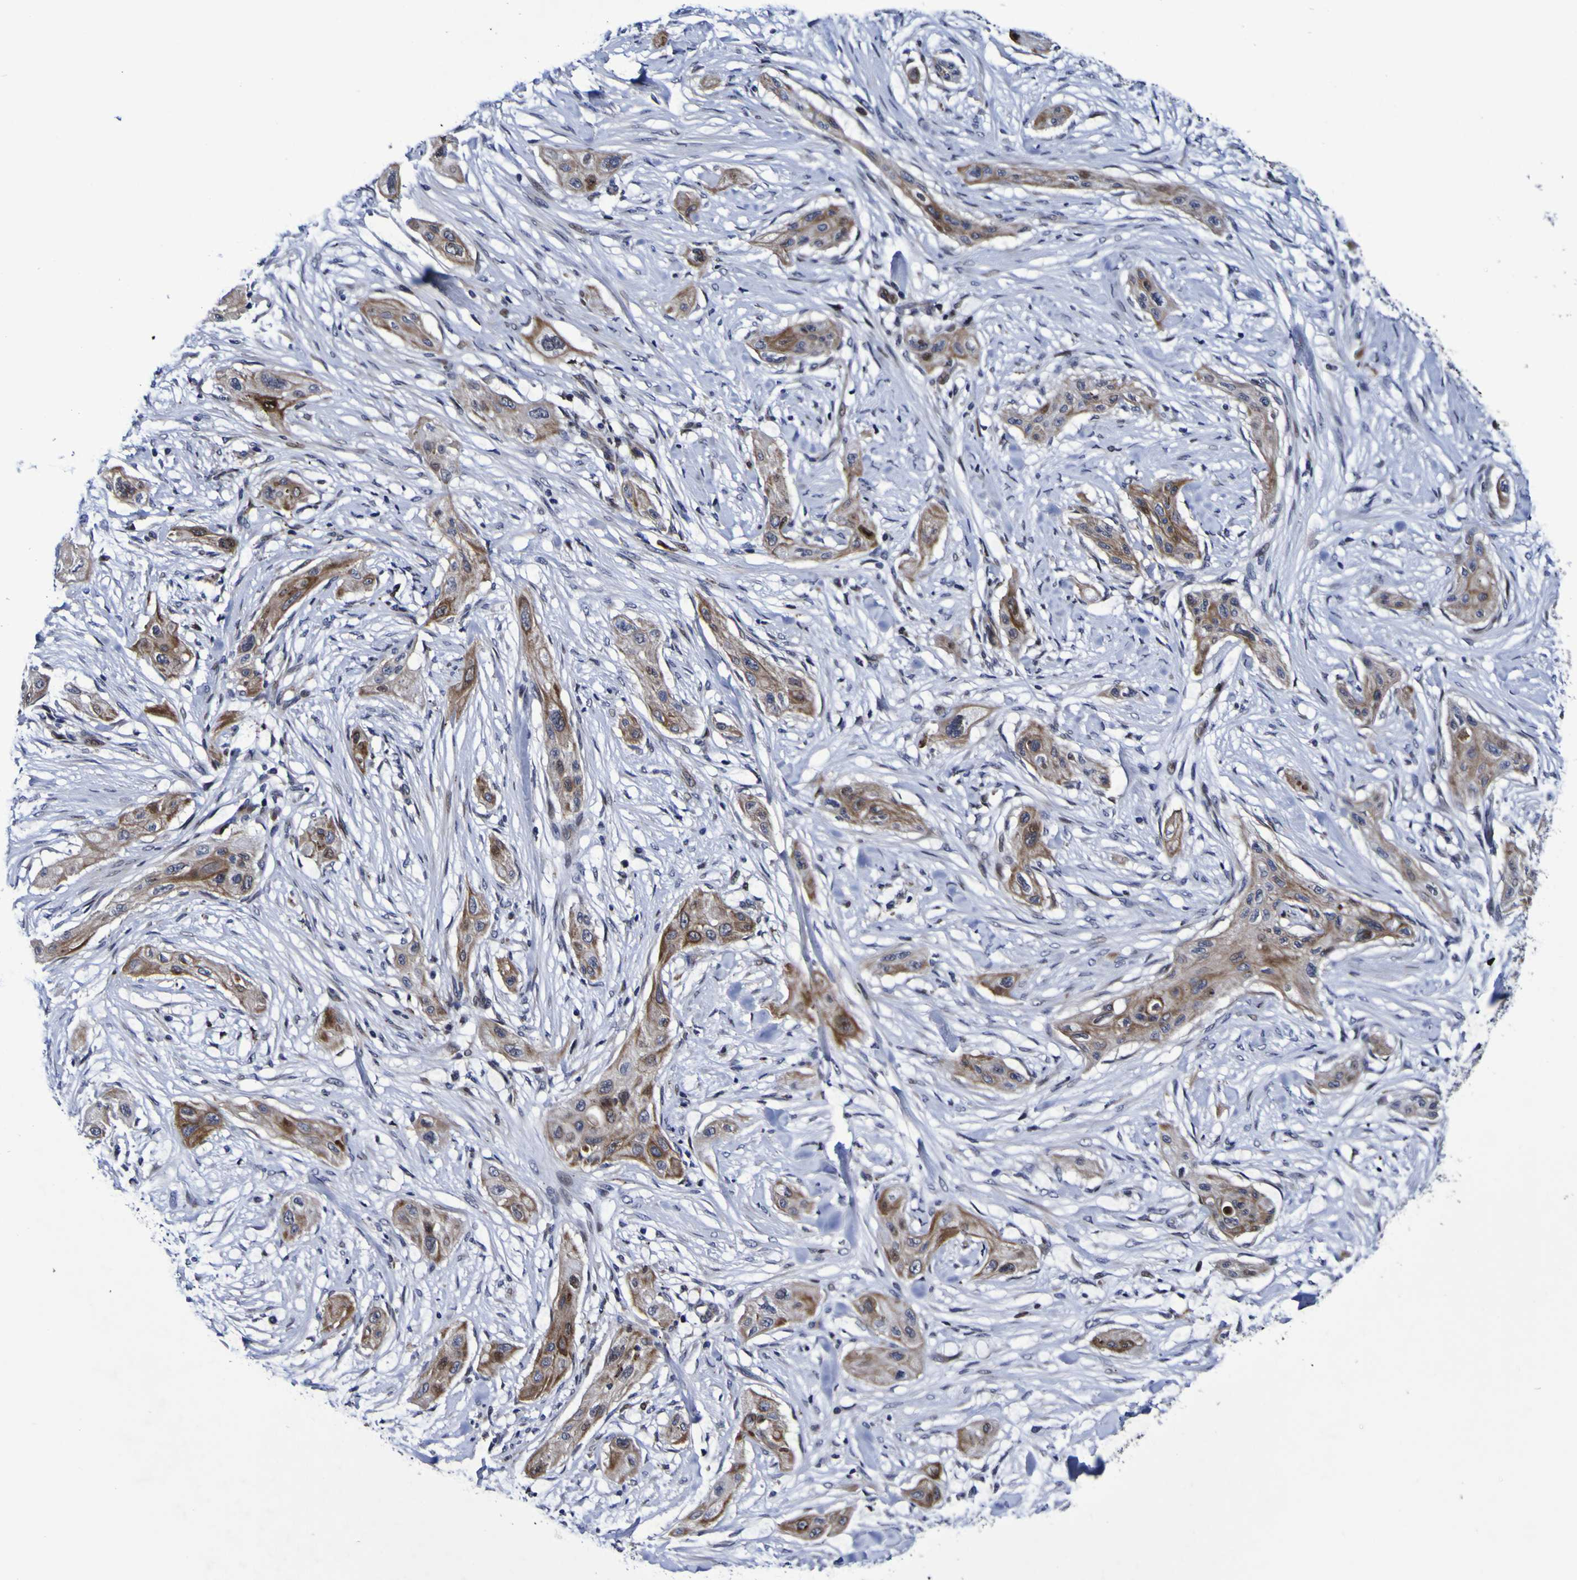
{"staining": {"intensity": "moderate", "quantity": ">75%", "location": "cytoplasmic/membranous,nuclear"}, "tissue": "lung cancer", "cell_type": "Tumor cells", "image_type": "cancer", "snomed": [{"axis": "morphology", "description": "Squamous cell carcinoma, NOS"}, {"axis": "topography", "description": "Lung"}], "caption": "A micrograph of human lung cancer stained for a protein demonstrates moderate cytoplasmic/membranous and nuclear brown staining in tumor cells.", "gene": "MGLL", "patient": {"sex": "female", "age": 47}}